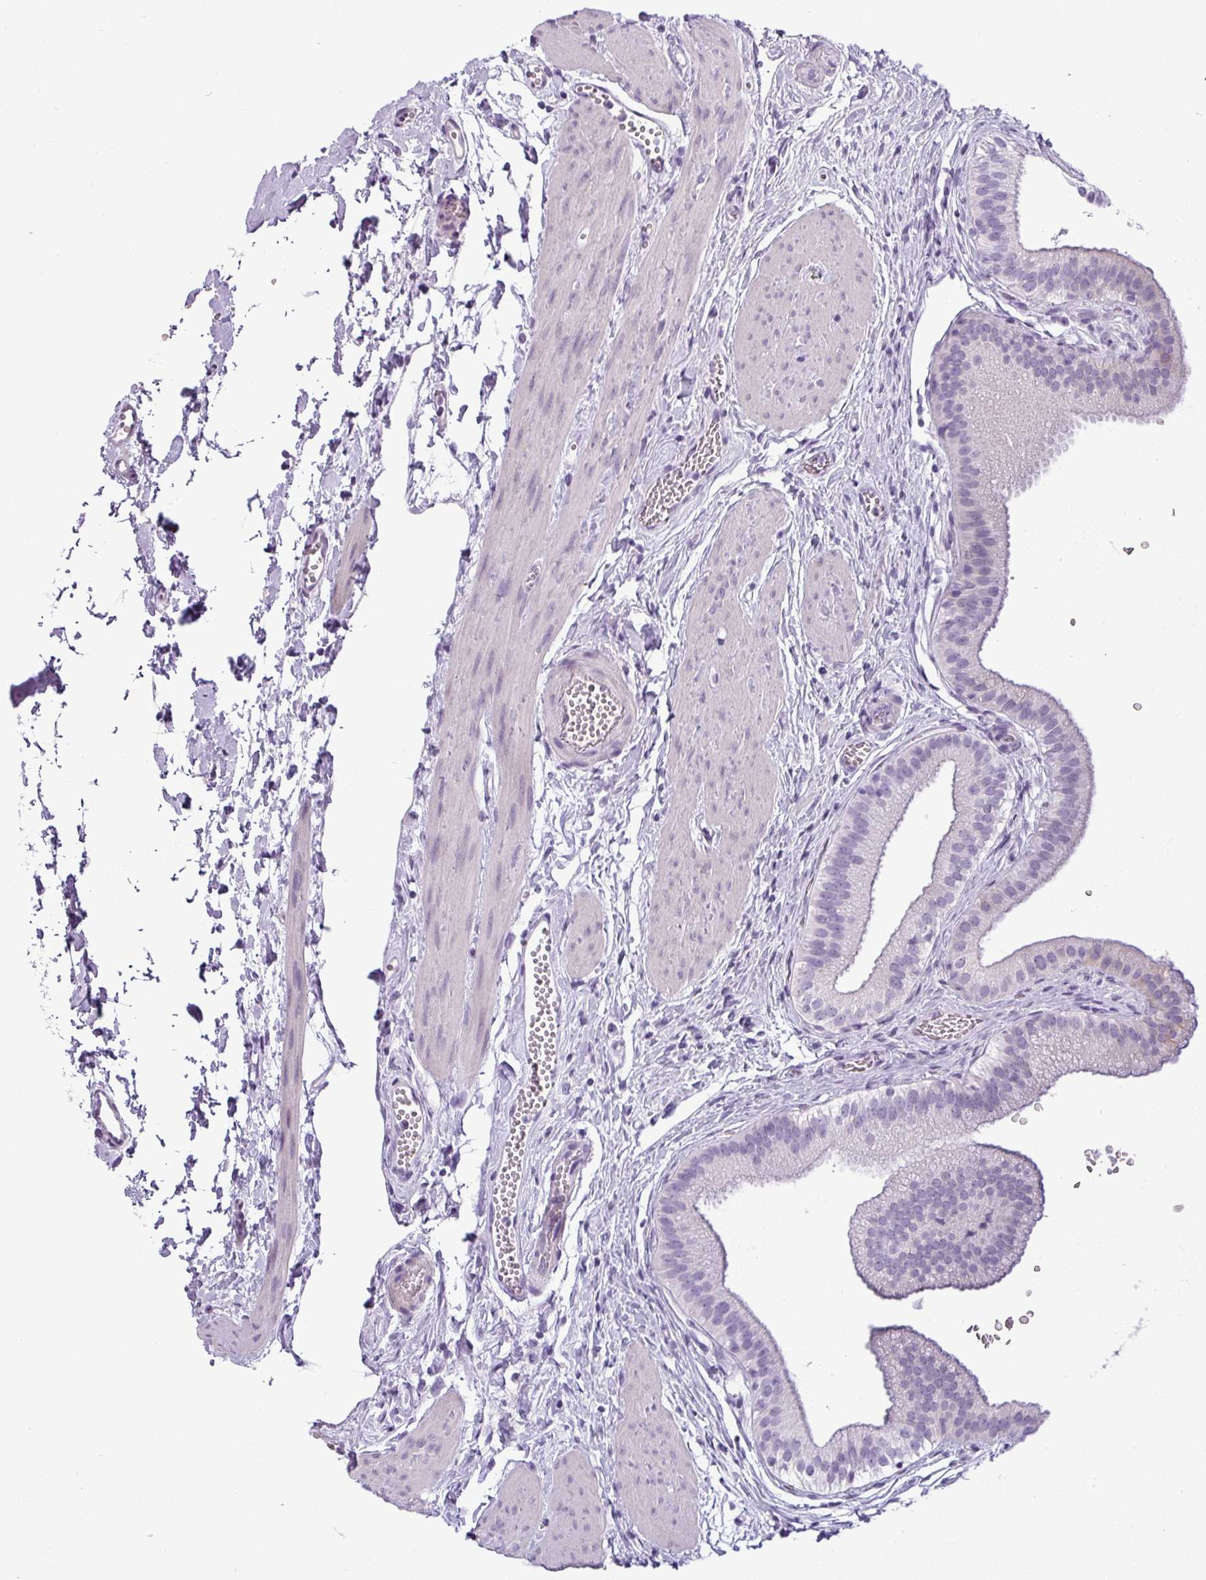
{"staining": {"intensity": "negative", "quantity": "none", "location": "none"}, "tissue": "gallbladder", "cell_type": "Glandular cells", "image_type": "normal", "snomed": [{"axis": "morphology", "description": "Normal tissue, NOS"}, {"axis": "topography", "description": "Gallbladder"}], "caption": "There is no significant staining in glandular cells of gallbladder.", "gene": "CDH16", "patient": {"sex": "female", "age": 54}}